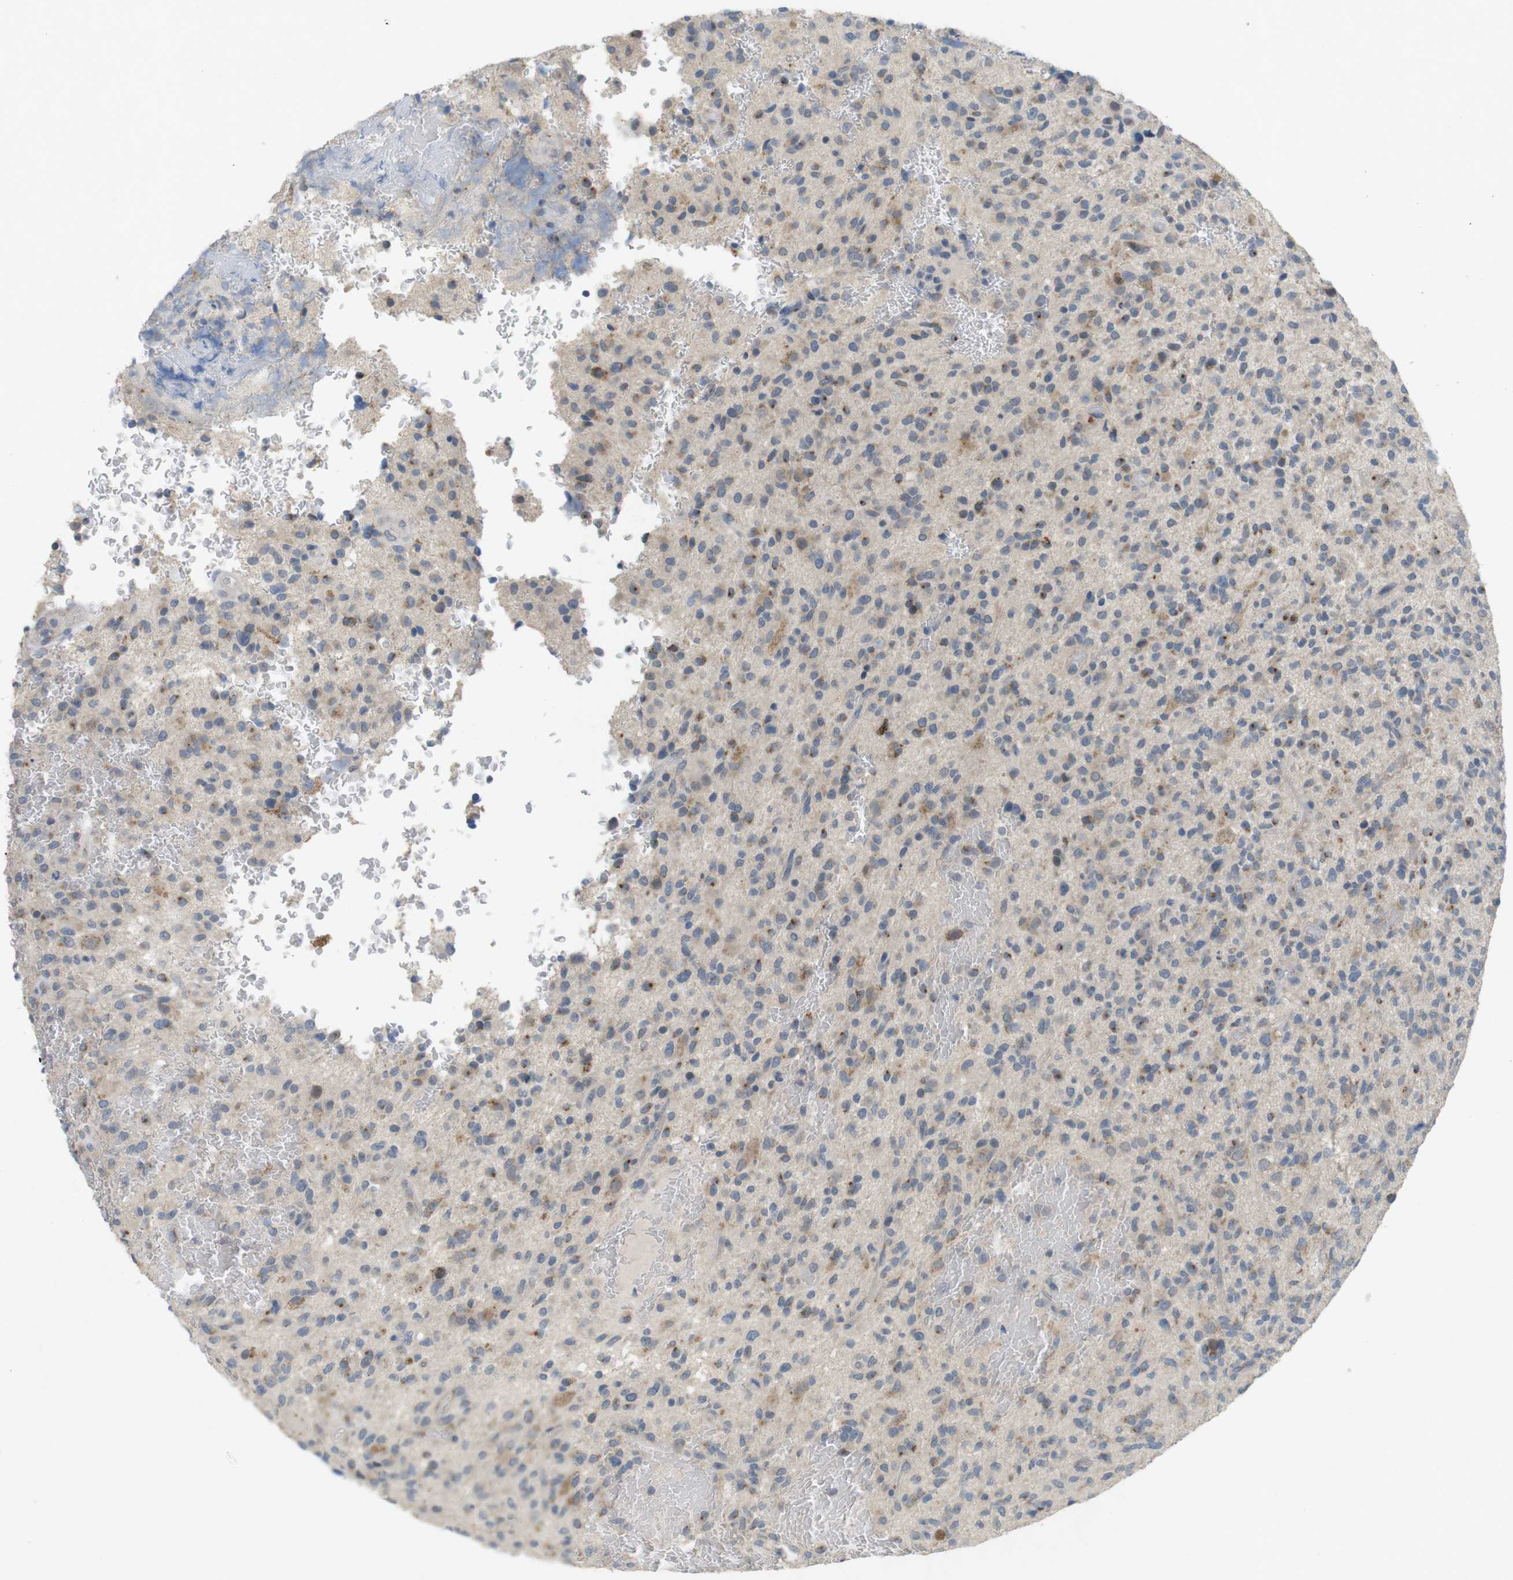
{"staining": {"intensity": "moderate", "quantity": "25%-75%", "location": "cytoplasmic/membranous"}, "tissue": "glioma", "cell_type": "Tumor cells", "image_type": "cancer", "snomed": [{"axis": "morphology", "description": "Glioma, malignant, High grade"}, {"axis": "topography", "description": "Brain"}], "caption": "The image demonstrates staining of high-grade glioma (malignant), revealing moderate cytoplasmic/membranous protein staining (brown color) within tumor cells. (brown staining indicates protein expression, while blue staining denotes nuclei).", "gene": "YIPF3", "patient": {"sex": "male", "age": 71}}